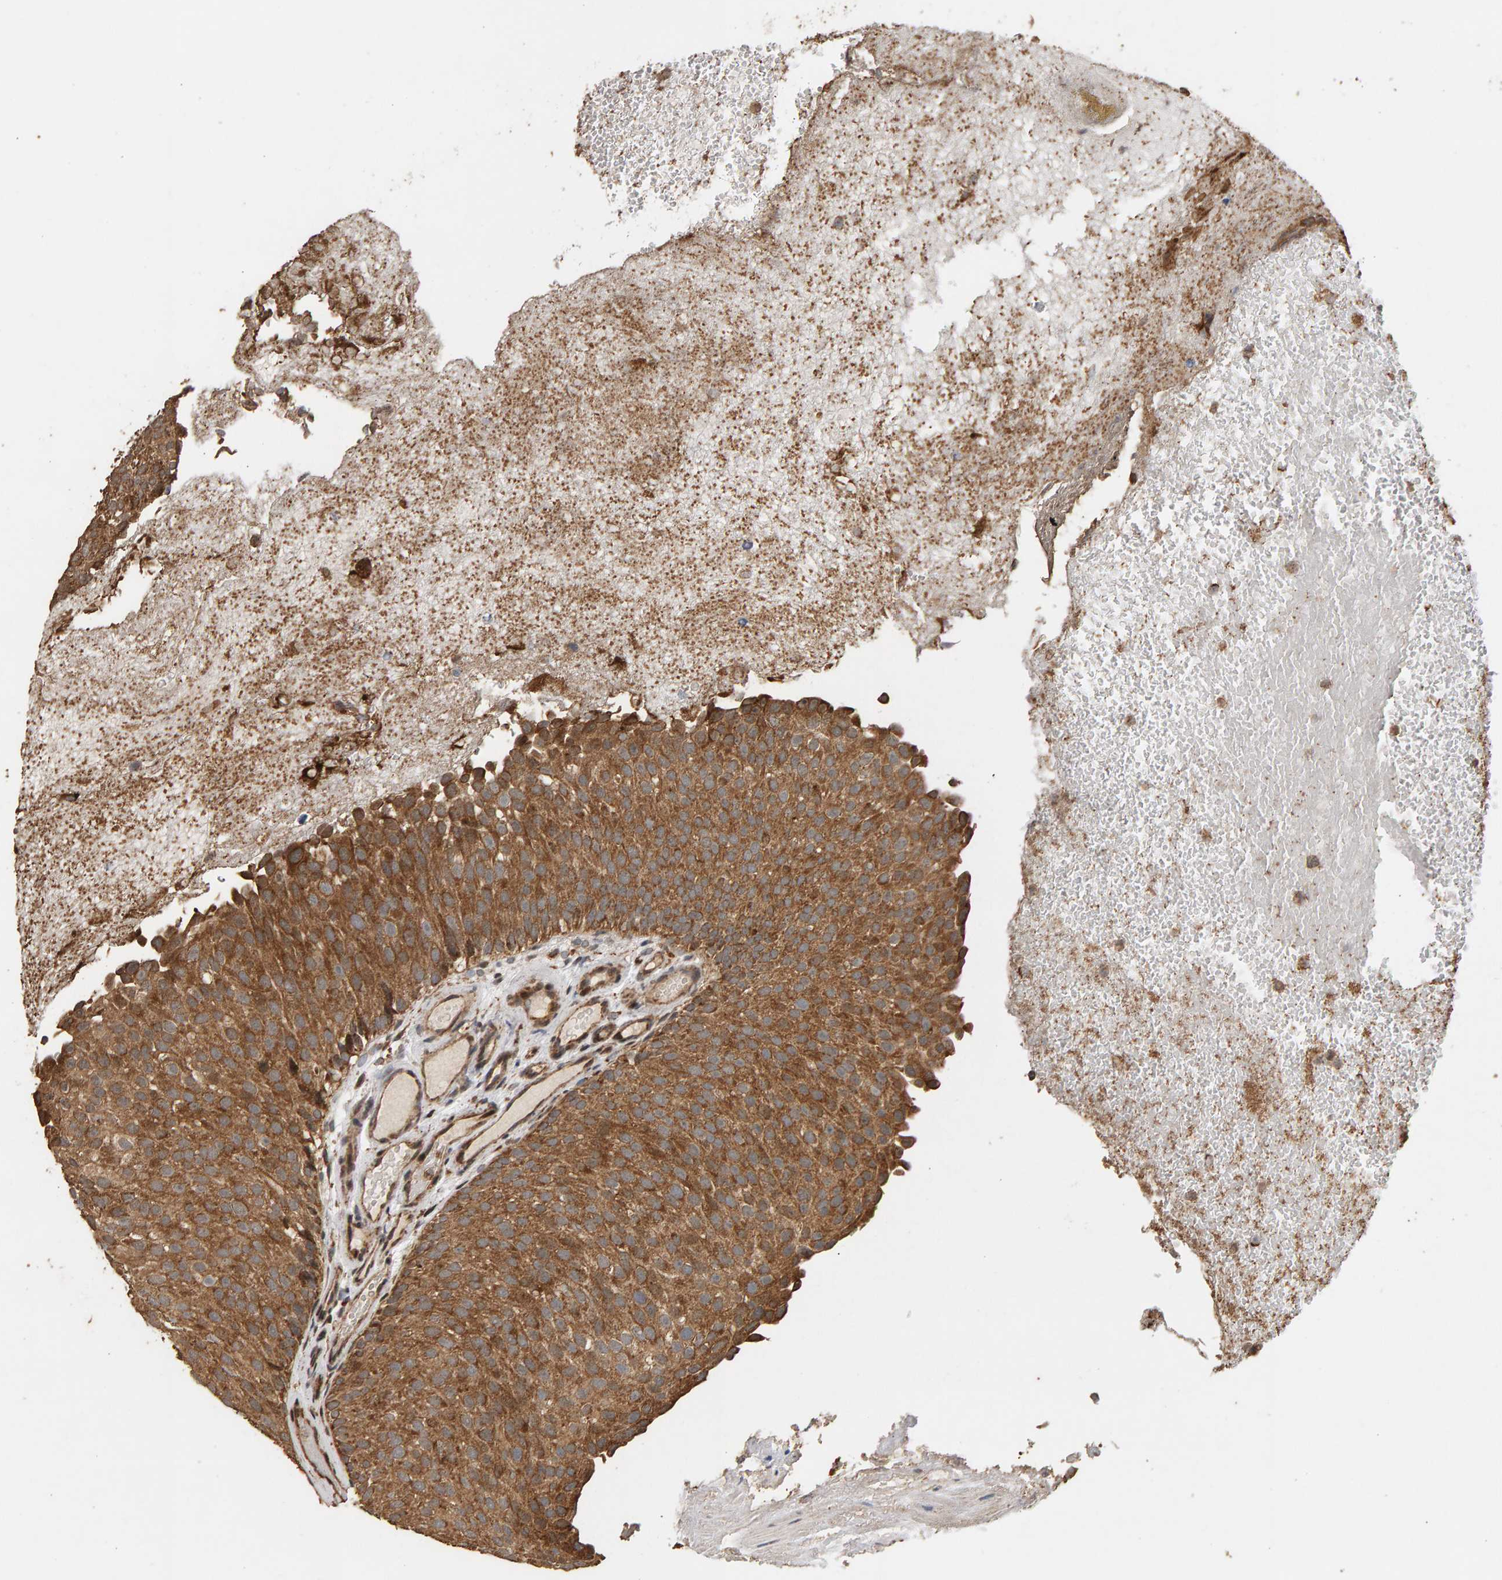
{"staining": {"intensity": "moderate", "quantity": ">75%", "location": "cytoplasmic/membranous"}, "tissue": "urothelial cancer", "cell_type": "Tumor cells", "image_type": "cancer", "snomed": [{"axis": "morphology", "description": "Urothelial carcinoma, Low grade"}, {"axis": "topography", "description": "Urinary bladder"}], "caption": "Urothelial cancer was stained to show a protein in brown. There is medium levels of moderate cytoplasmic/membranous staining in about >75% of tumor cells.", "gene": "GSTK1", "patient": {"sex": "male", "age": 78}}